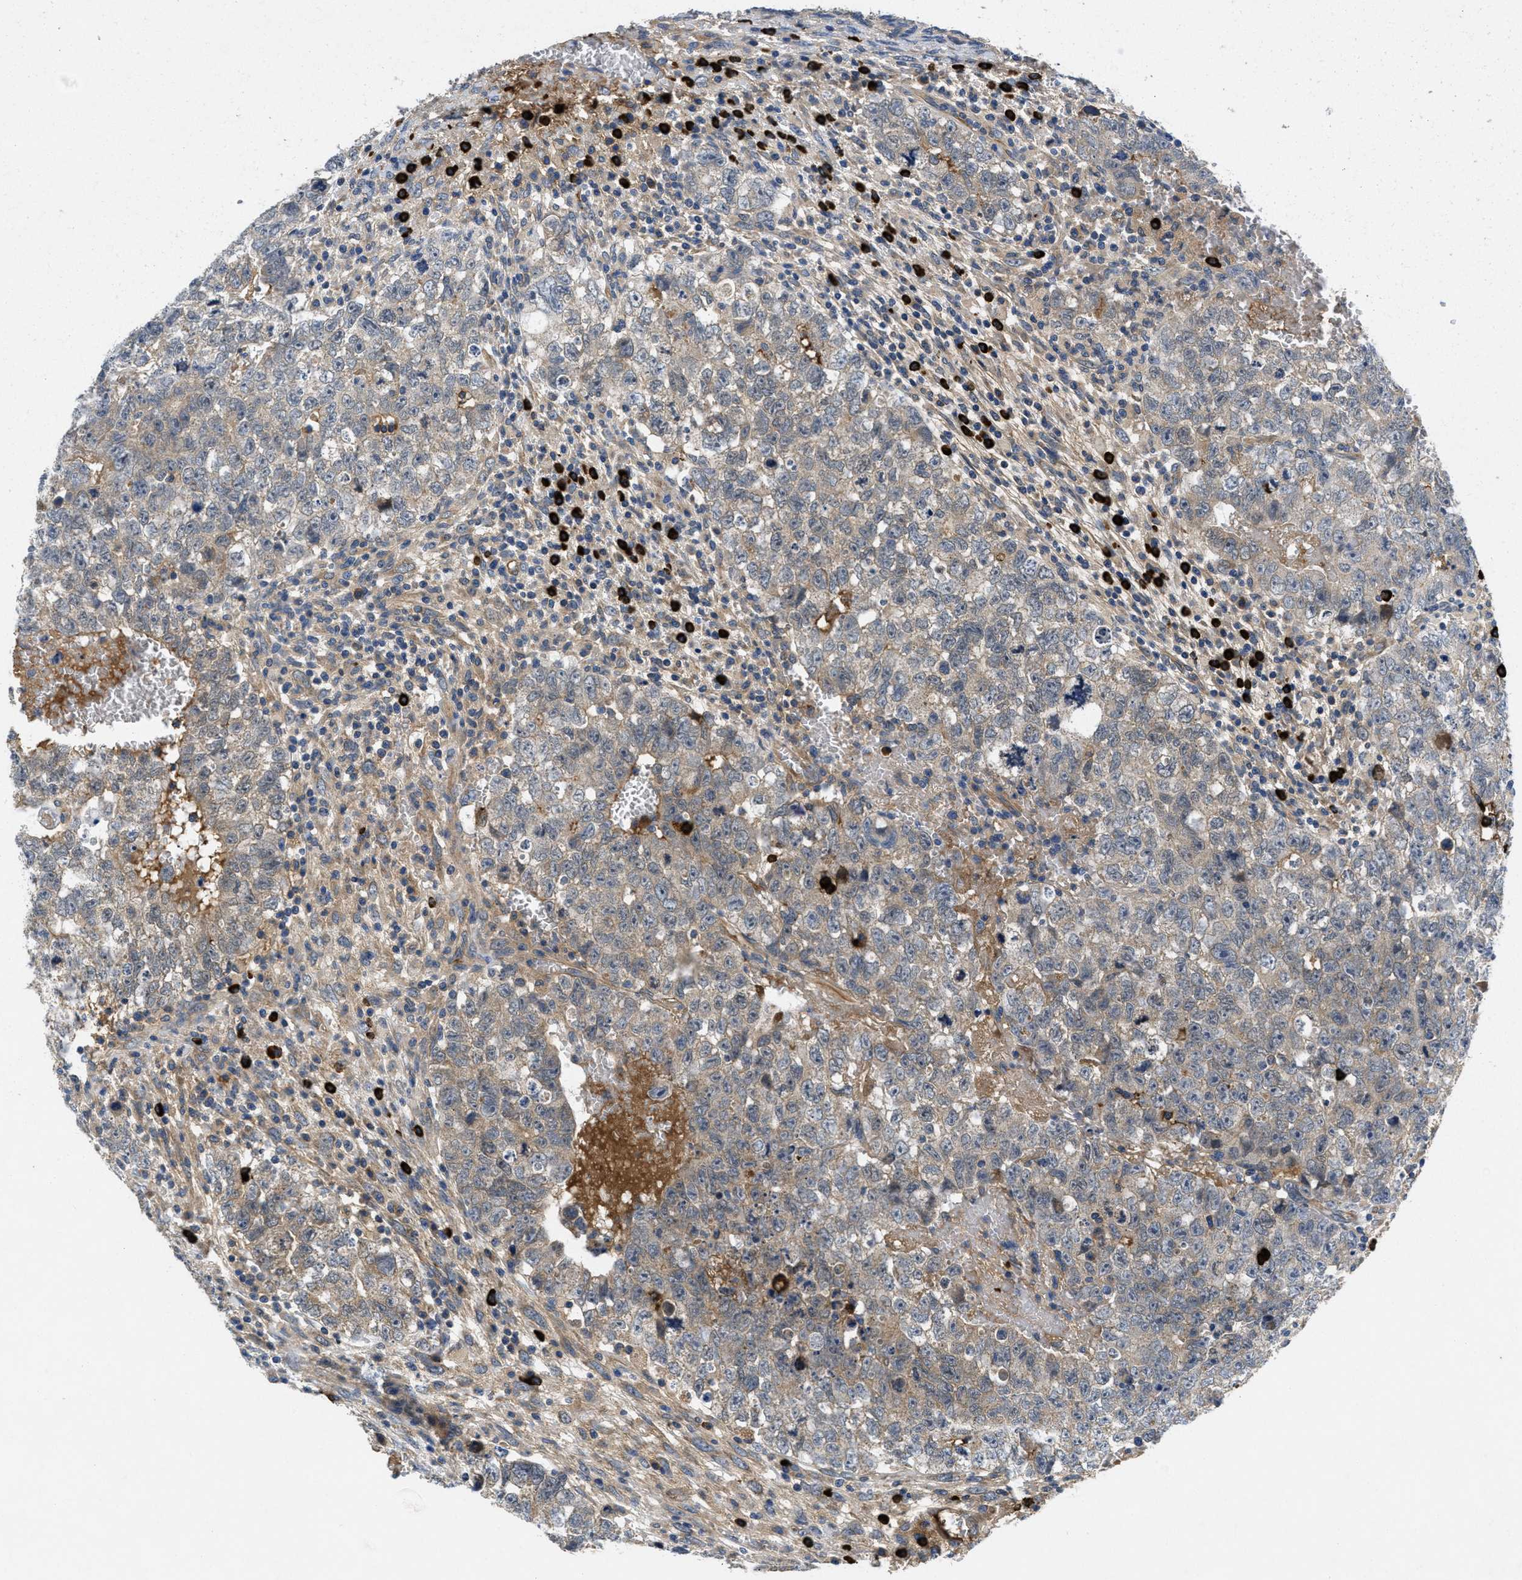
{"staining": {"intensity": "moderate", "quantity": "25%-75%", "location": "cytoplasmic/membranous"}, "tissue": "testis cancer", "cell_type": "Tumor cells", "image_type": "cancer", "snomed": [{"axis": "morphology", "description": "Seminoma, NOS"}, {"axis": "morphology", "description": "Carcinoma, Embryonal, NOS"}, {"axis": "topography", "description": "Testis"}], "caption": "Moderate cytoplasmic/membranous protein staining is seen in about 25%-75% of tumor cells in testis cancer (embryonal carcinoma).", "gene": "GALK1", "patient": {"sex": "male", "age": 38}}